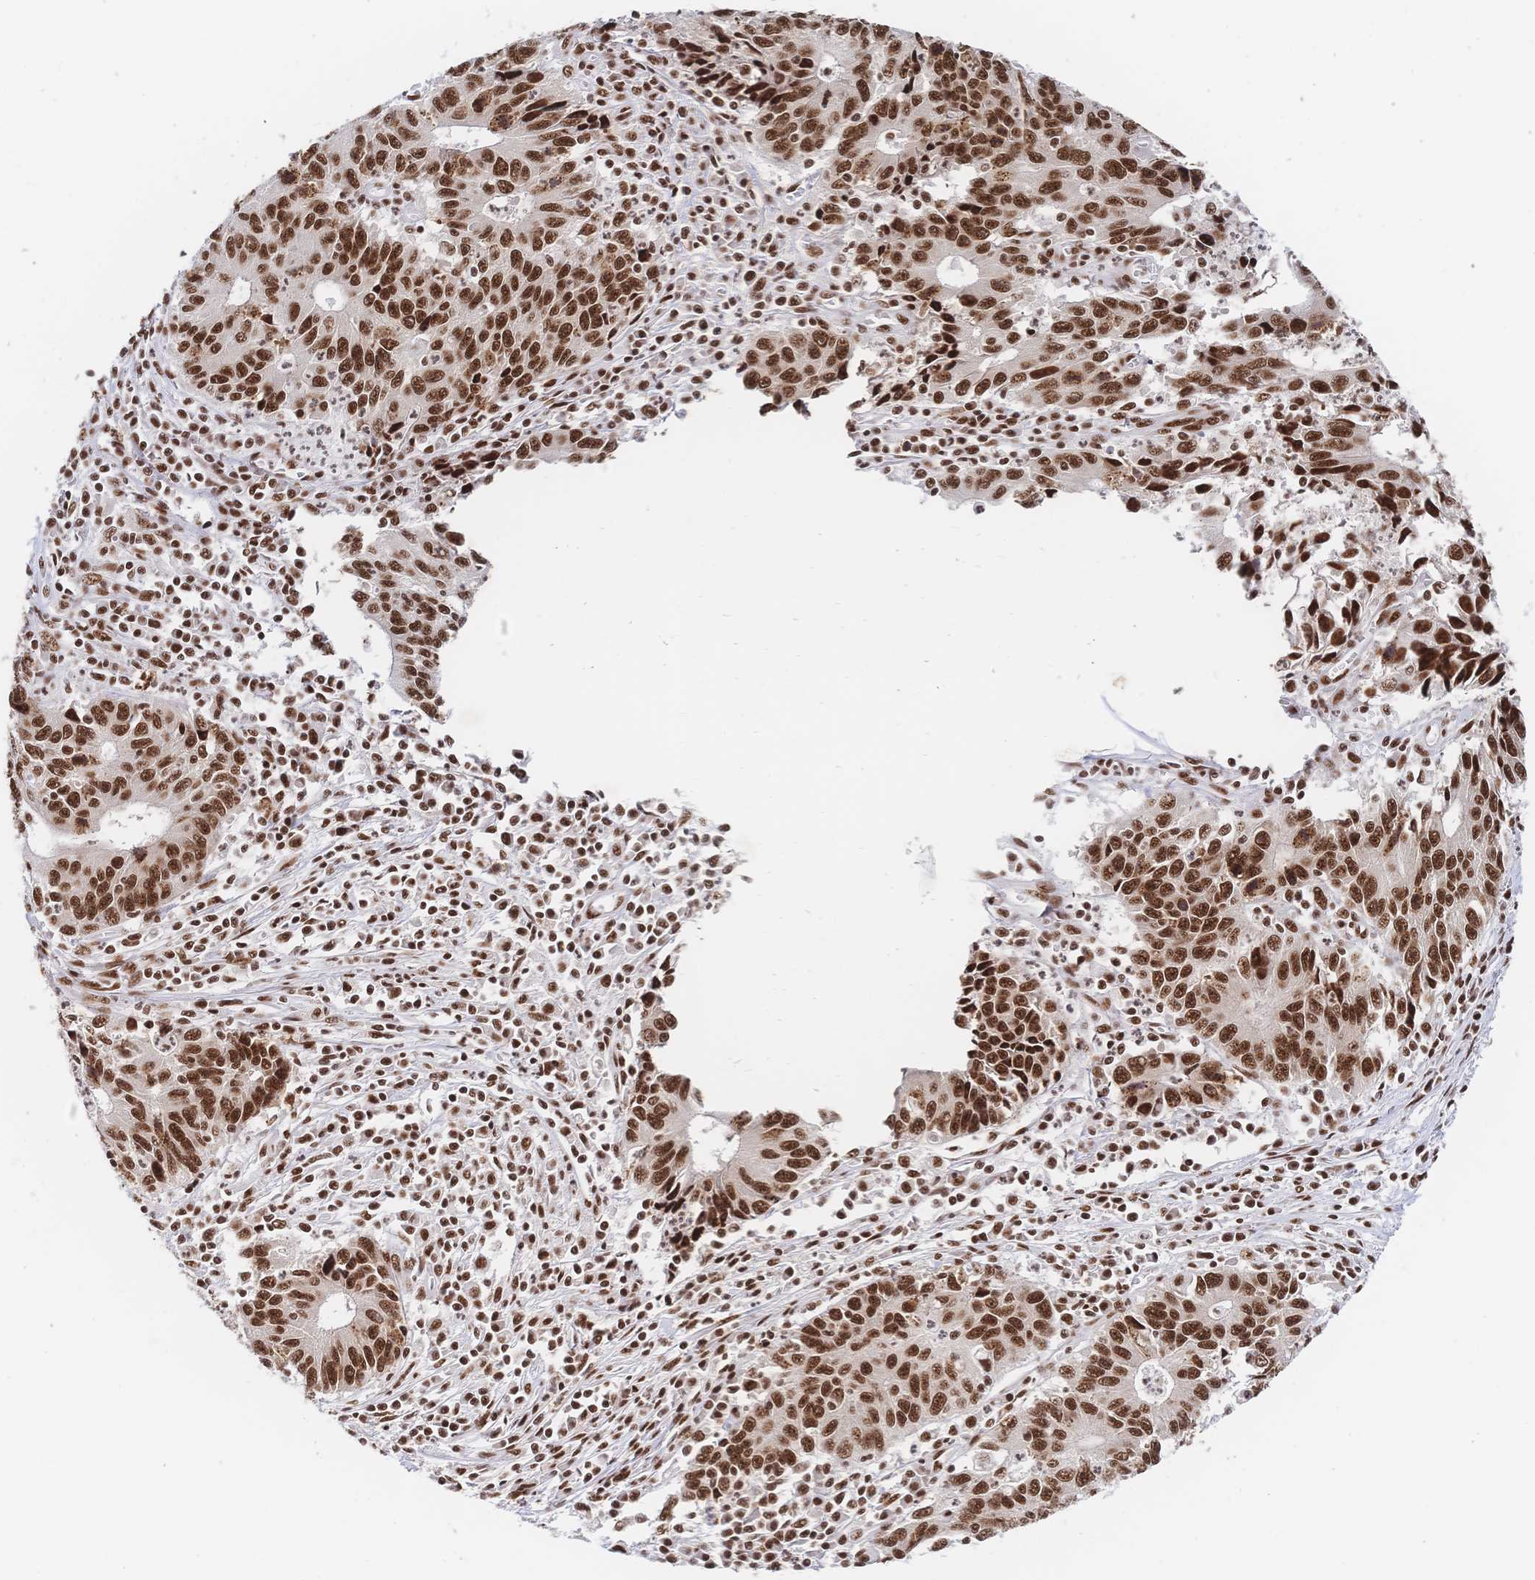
{"staining": {"intensity": "strong", "quantity": ">75%", "location": "nuclear"}, "tissue": "liver cancer", "cell_type": "Tumor cells", "image_type": "cancer", "snomed": [{"axis": "morphology", "description": "Cholangiocarcinoma"}, {"axis": "topography", "description": "Liver"}], "caption": "Strong nuclear positivity is identified in about >75% of tumor cells in liver cholangiocarcinoma.", "gene": "SRSF1", "patient": {"sex": "male", "age": 65}}